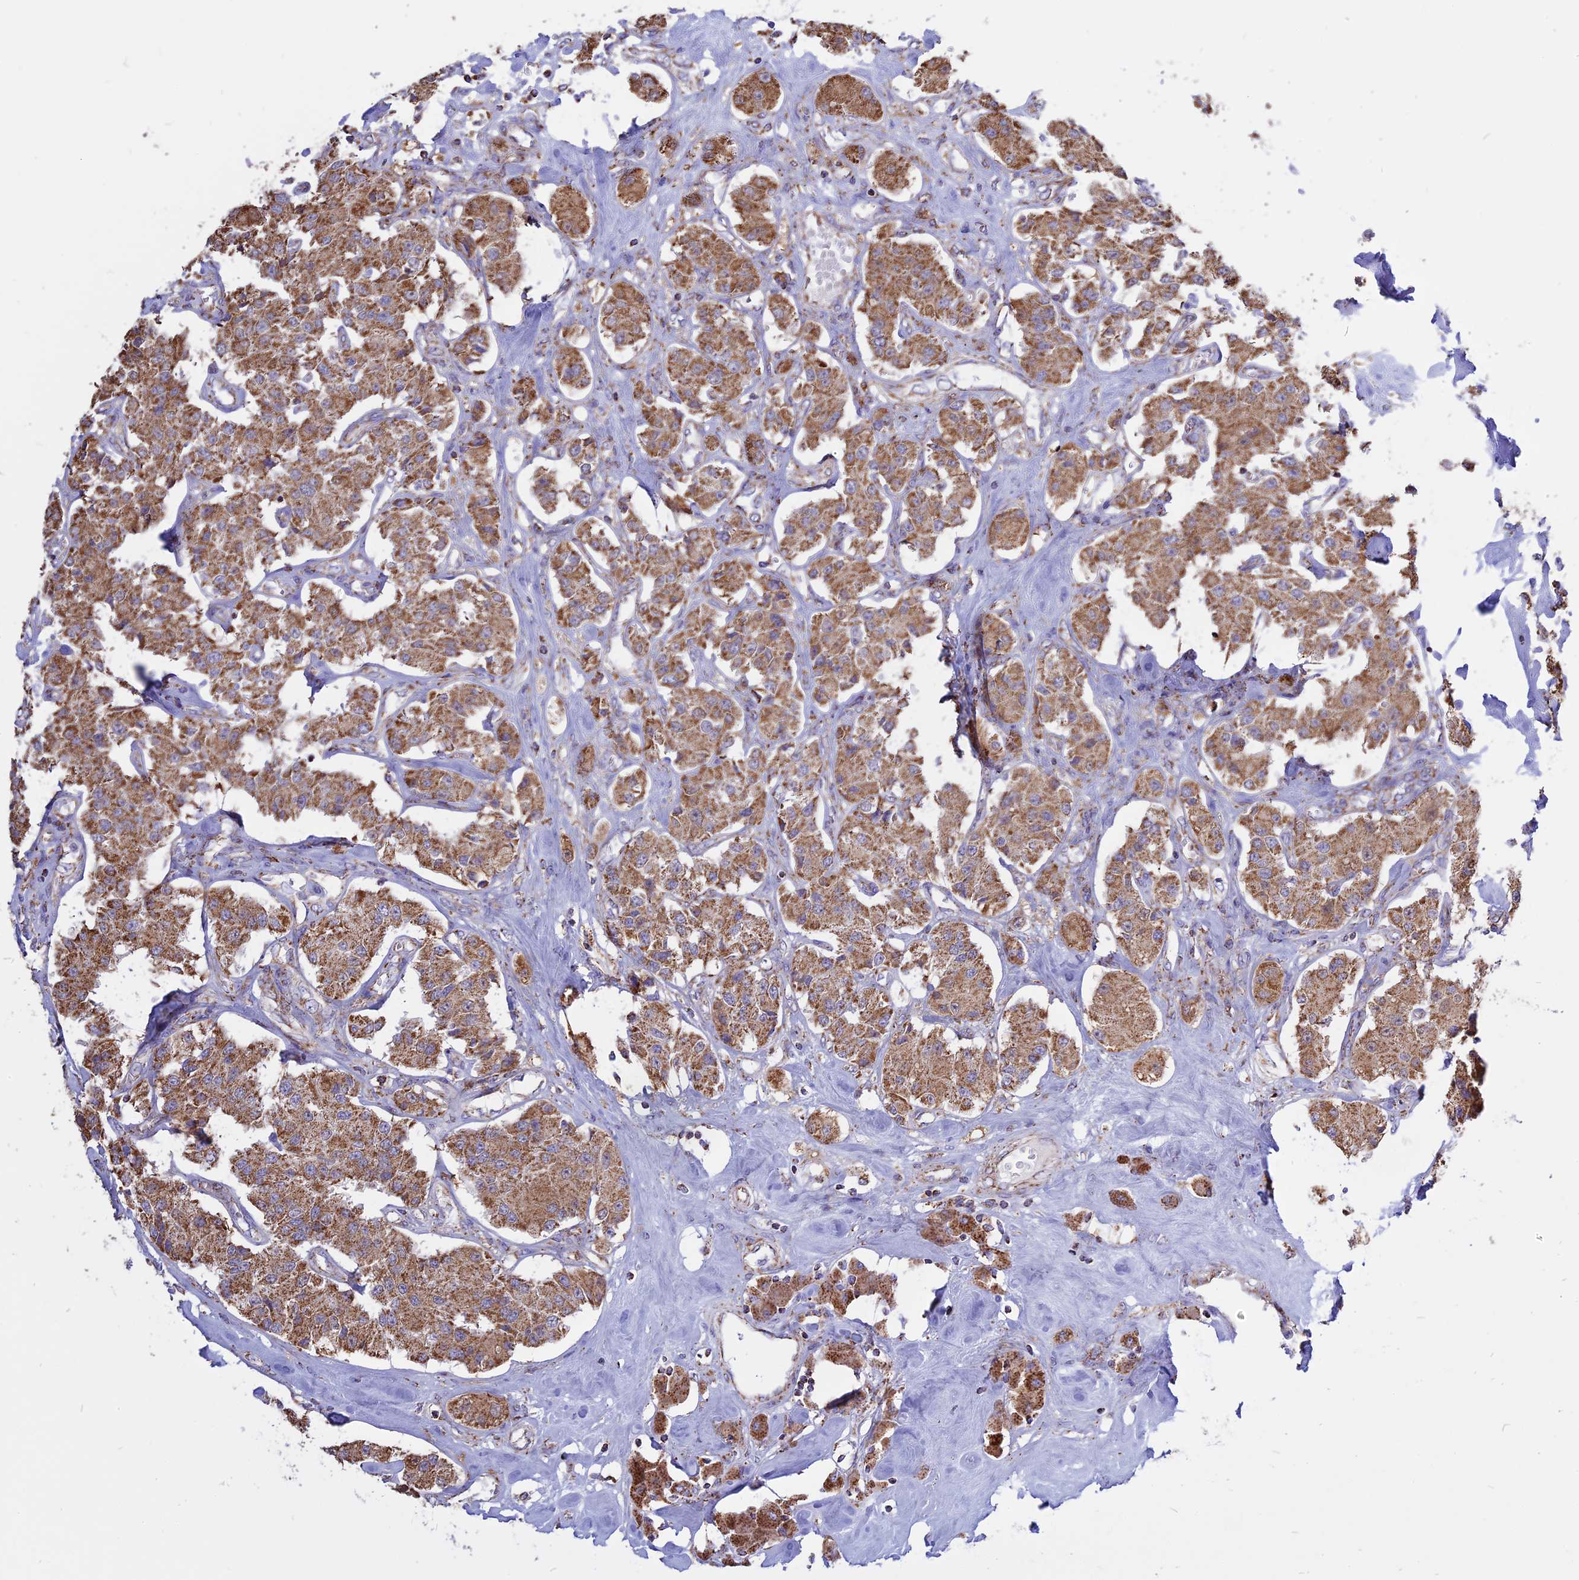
{"staining": {"intensity": "moderate", "quantity": ">75%", "location": "cytoplasmic/membranous"}, "tissue": "carcinoid", "cell_type": "Tumor cells", "image_type": "cancer", "snomed": [{"axis": "morphology", "description": "Carcinoid, malignant, NOS"}, {"axis": "topography", "description": "Pancreas"}], "caption": "Carcinoid stained with a brown dye displays moderate cytoplasmic/membranous positive positivity in about >75% of tumor cells.", "gene": "TTC4", "patient": {"sex": "male", "age": 41}}